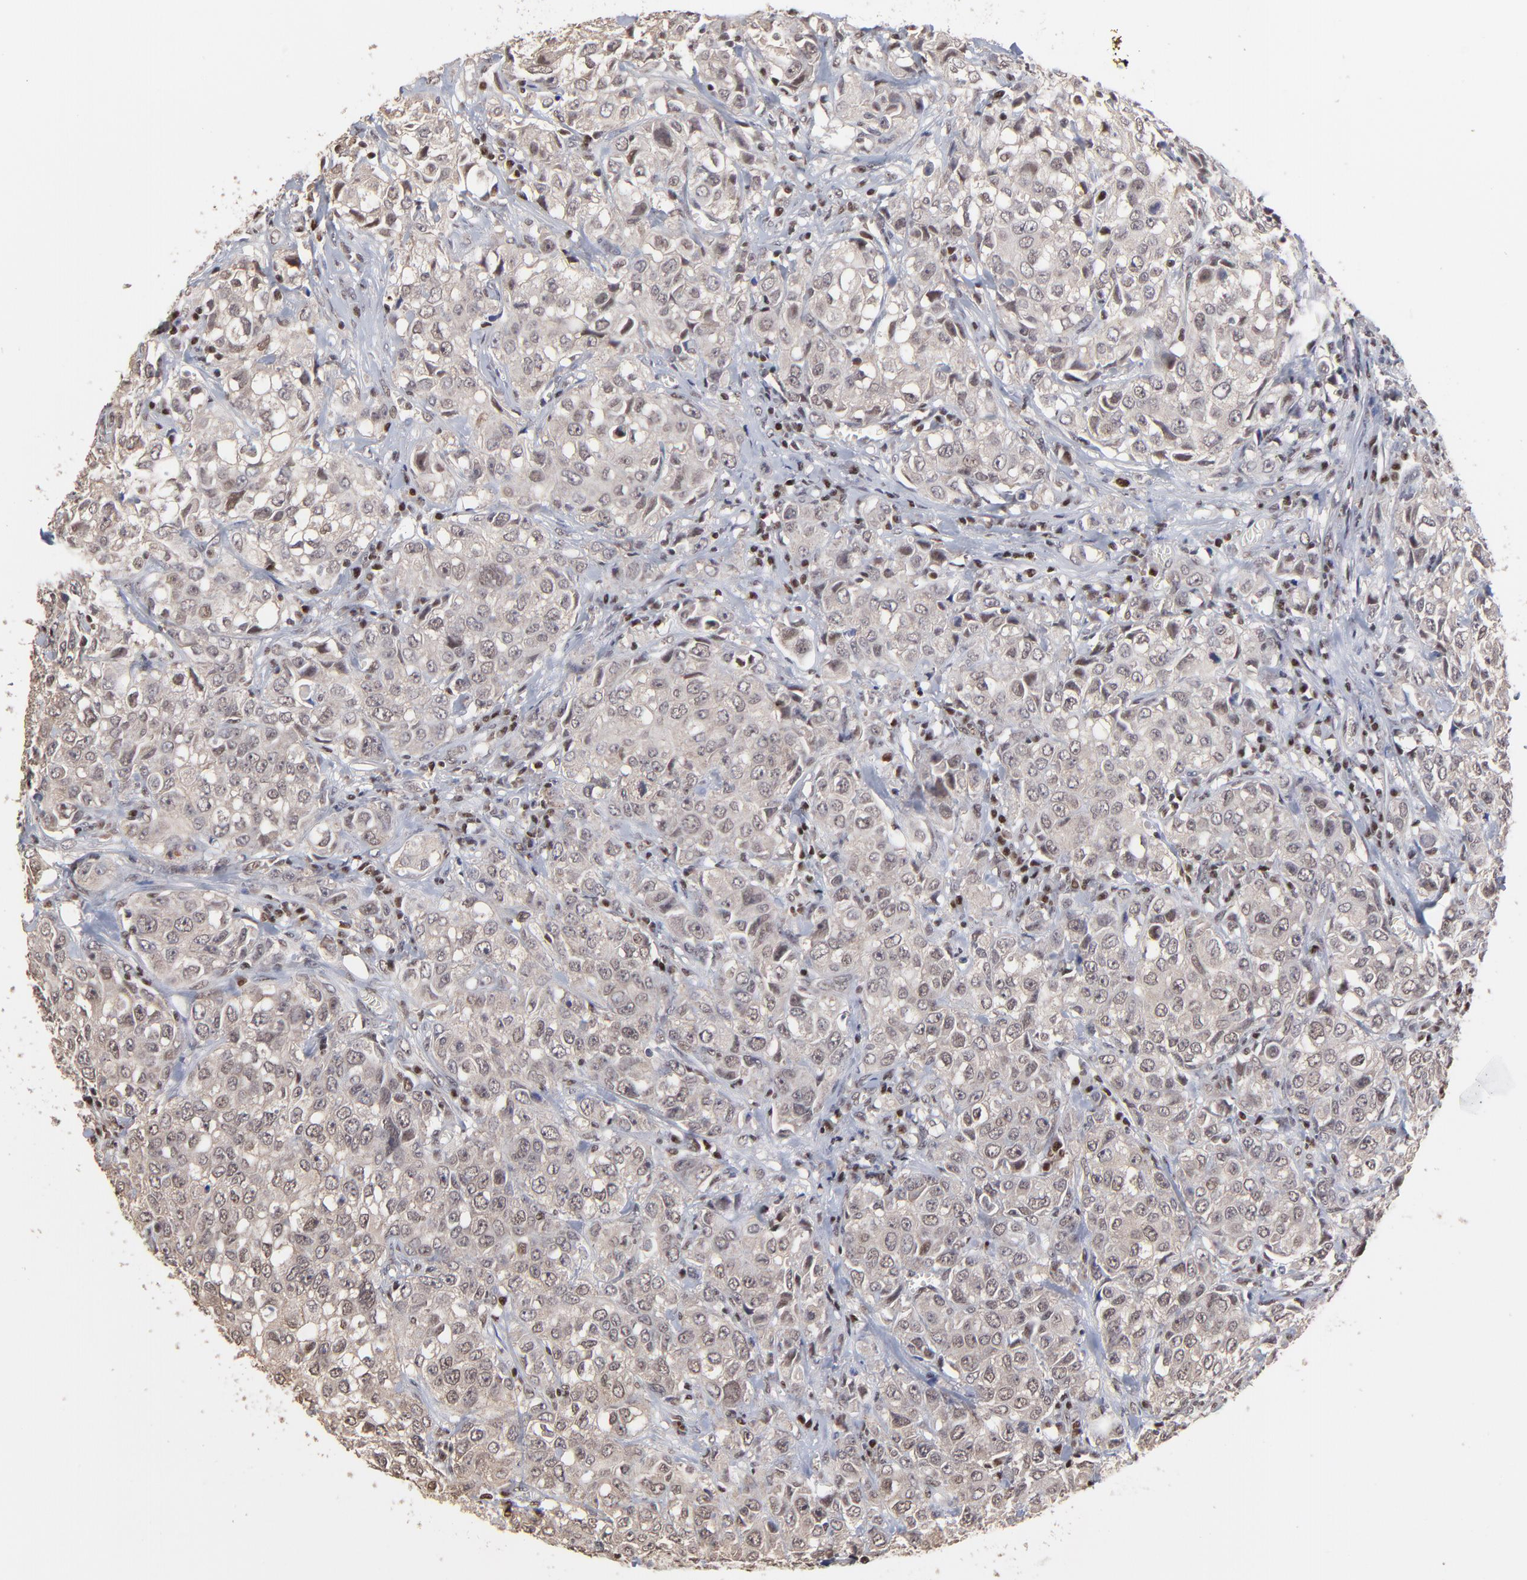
{"staining": {"intensity": "weak", "quantity": "<25%", "location": "cytoplasmic/membranous,nuclear"}, "tissue": "urothelial cancer", "cell_type": "Tumor cells", "image_type": "cancer", "snomed": [{"axis": "morphology", "description": "Urothelial carcinoma, High grade"}, {"axis": "topography", "description": "Urinary bladder"}], "caption": "Histopathology image shows no protein expression in tumor cells of urothelial cancer tissue.", "gene": "DSN1", "patient": {"sex": "female", "age": 75}}